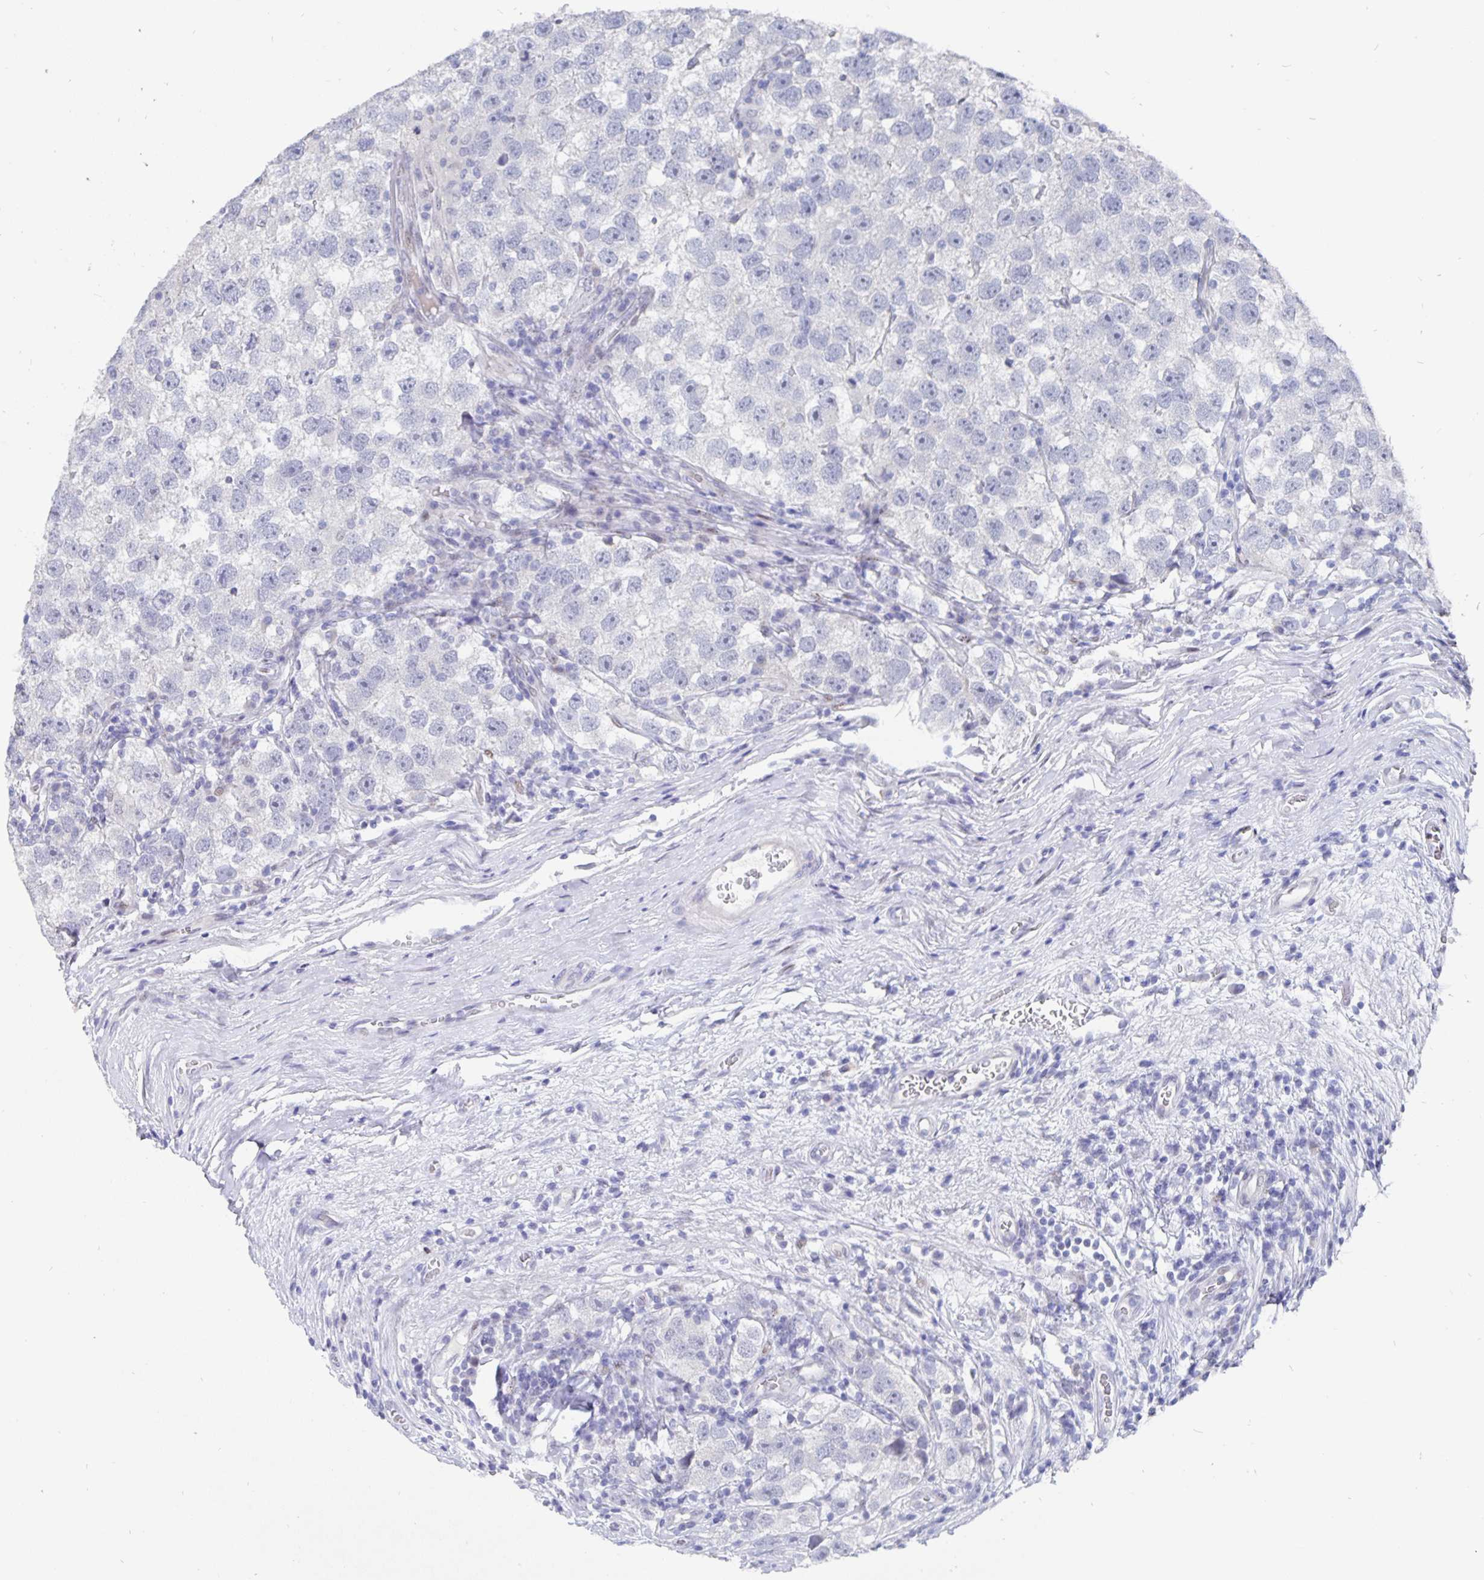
{"staining": {"intensity": "negative", "quantity": "none", "location": "none"}, "tissue": "testis cancer", "cell_type": "Tumor cells", "image_type": "cancer", "snomed": [{"axis": "morphology", "description": "Seminoma, NOS"}, {"axis": "topography", "description": "Testis"}], "caption": "Testis cancer (seminoma) was stained to show a protein in brown. There is no significant expression in tumor cells.", "gene": "SMOC1", "patient": {"sex": "male", "age": 26}}